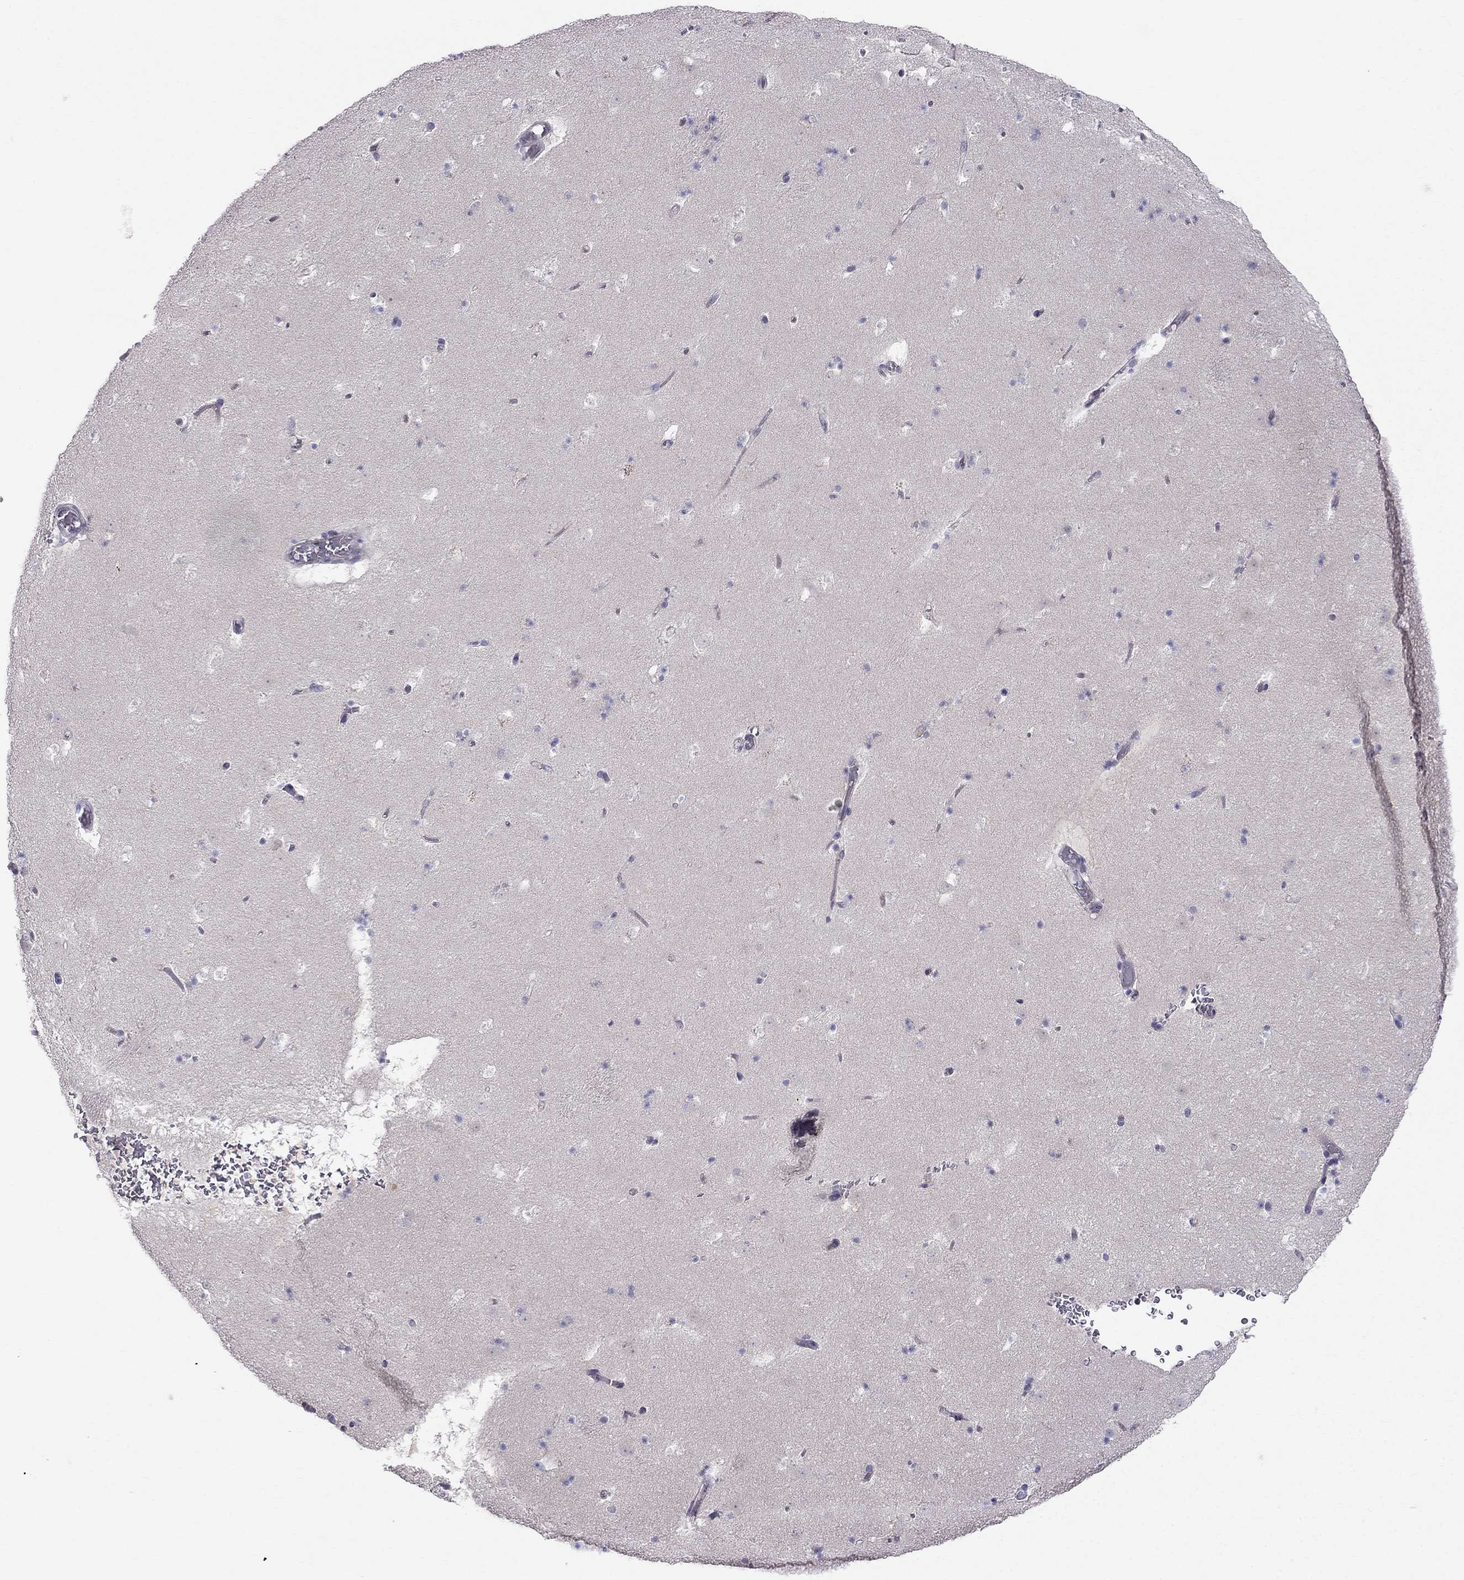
{"staining": {"intensity": "negative", "quantity": "none", "location": "none"}, "tissue": "caudate", "cell_type": "Glial cells", "image_type": "normal", "snomed": [{"axis": "morphology", "description": "Normal tissue, NOS"}, {"axis": "topography", "description": "Lateral ventricle wall"}], "caption": "Human caudate stained for a protein using immunohistochemistry (IHC) exhibits no staining in glial cells.", "gene": "BAG5", "patient": {"sex": "female", "age": 42}}